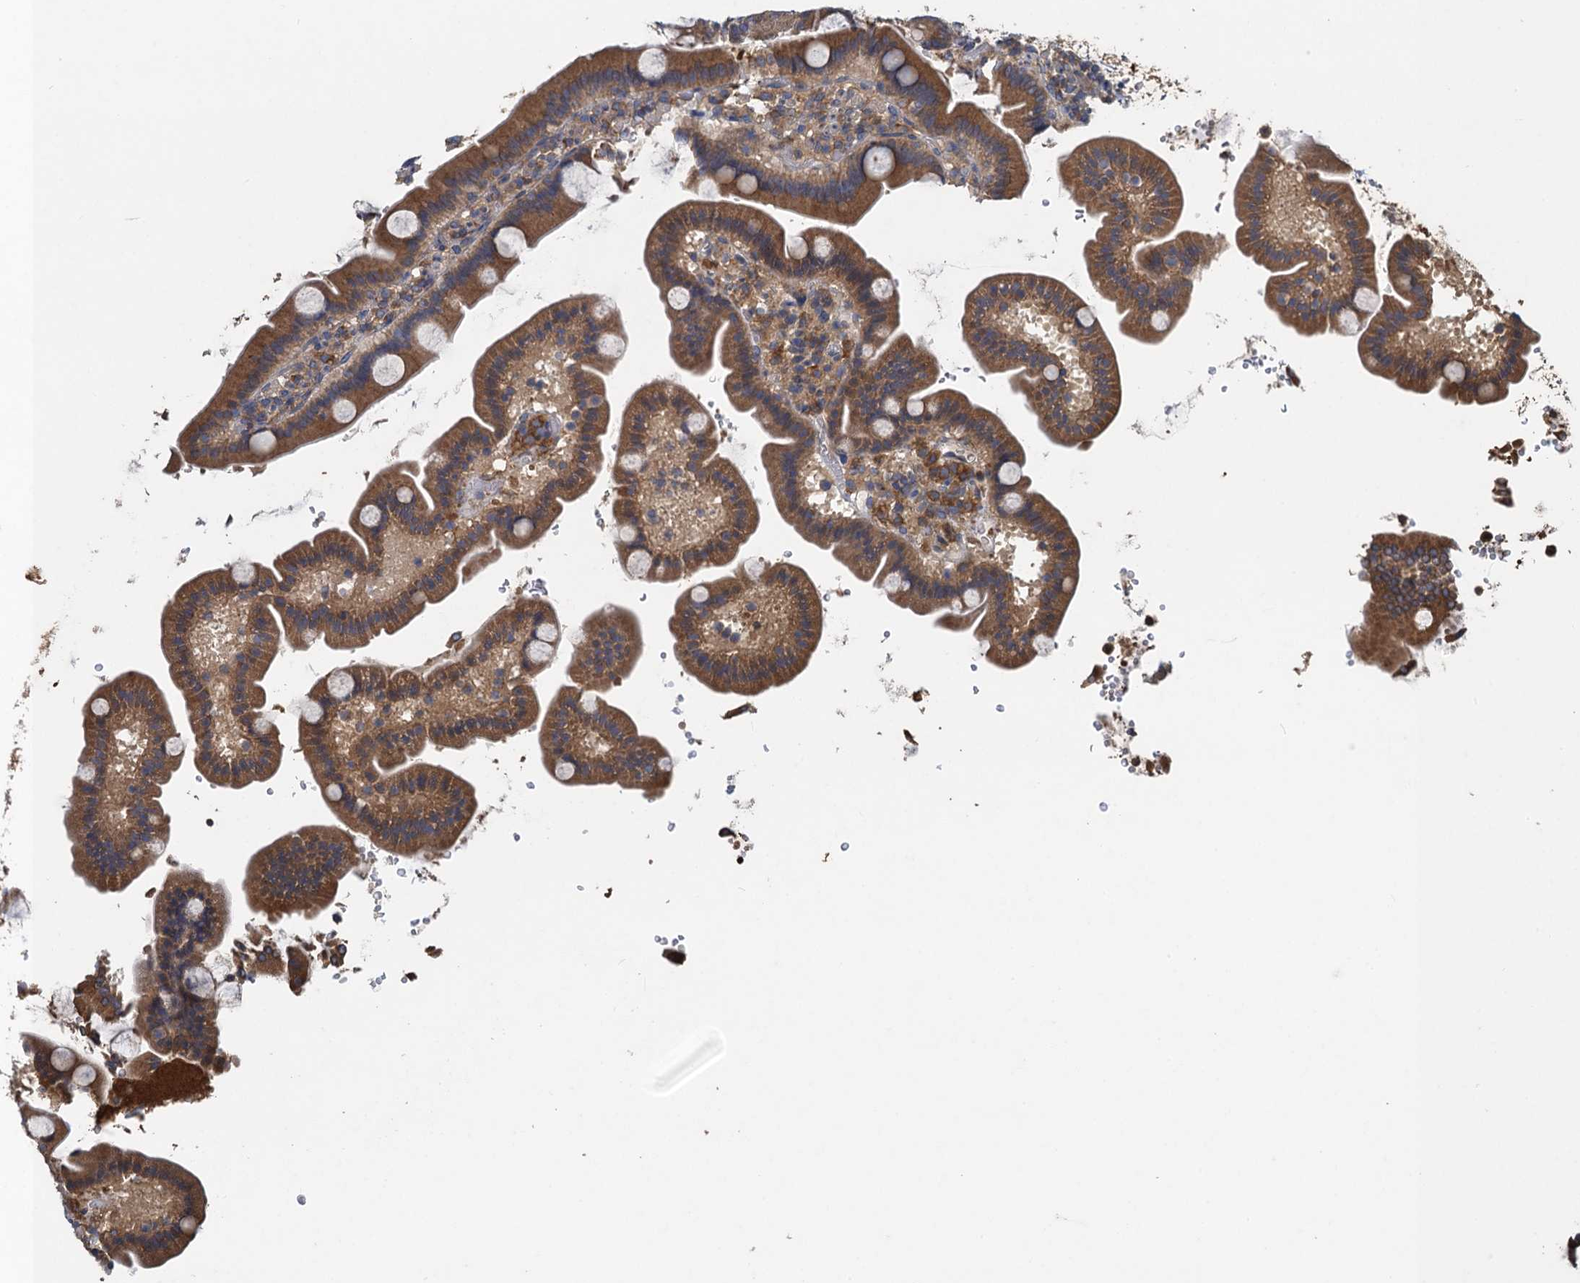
{"staining": {"intensity": "moderate", "quantity": ">75%", "location": "cytoplasmic/membranous"}, "tissue": "duodenum", "cell_type": "Glandular cells", "image_type": "normal", "snomed": [{"axis": "morphology", "description": "Normal tissue, NOS"}, {"axis": "topography", "description": "Duodenum"}], "caption": "Glandular cells reveal medium levels of moderate cytoplasmic/membranous expression in approximately >75% of cells in normal duodenum. The protein is stained brown, and the nuclei are stained in blue (DAB IHC with brightfield microscopy, high magnification).", "gene": "SNAP29", "patient": {"sex": "male", "age": 55}}